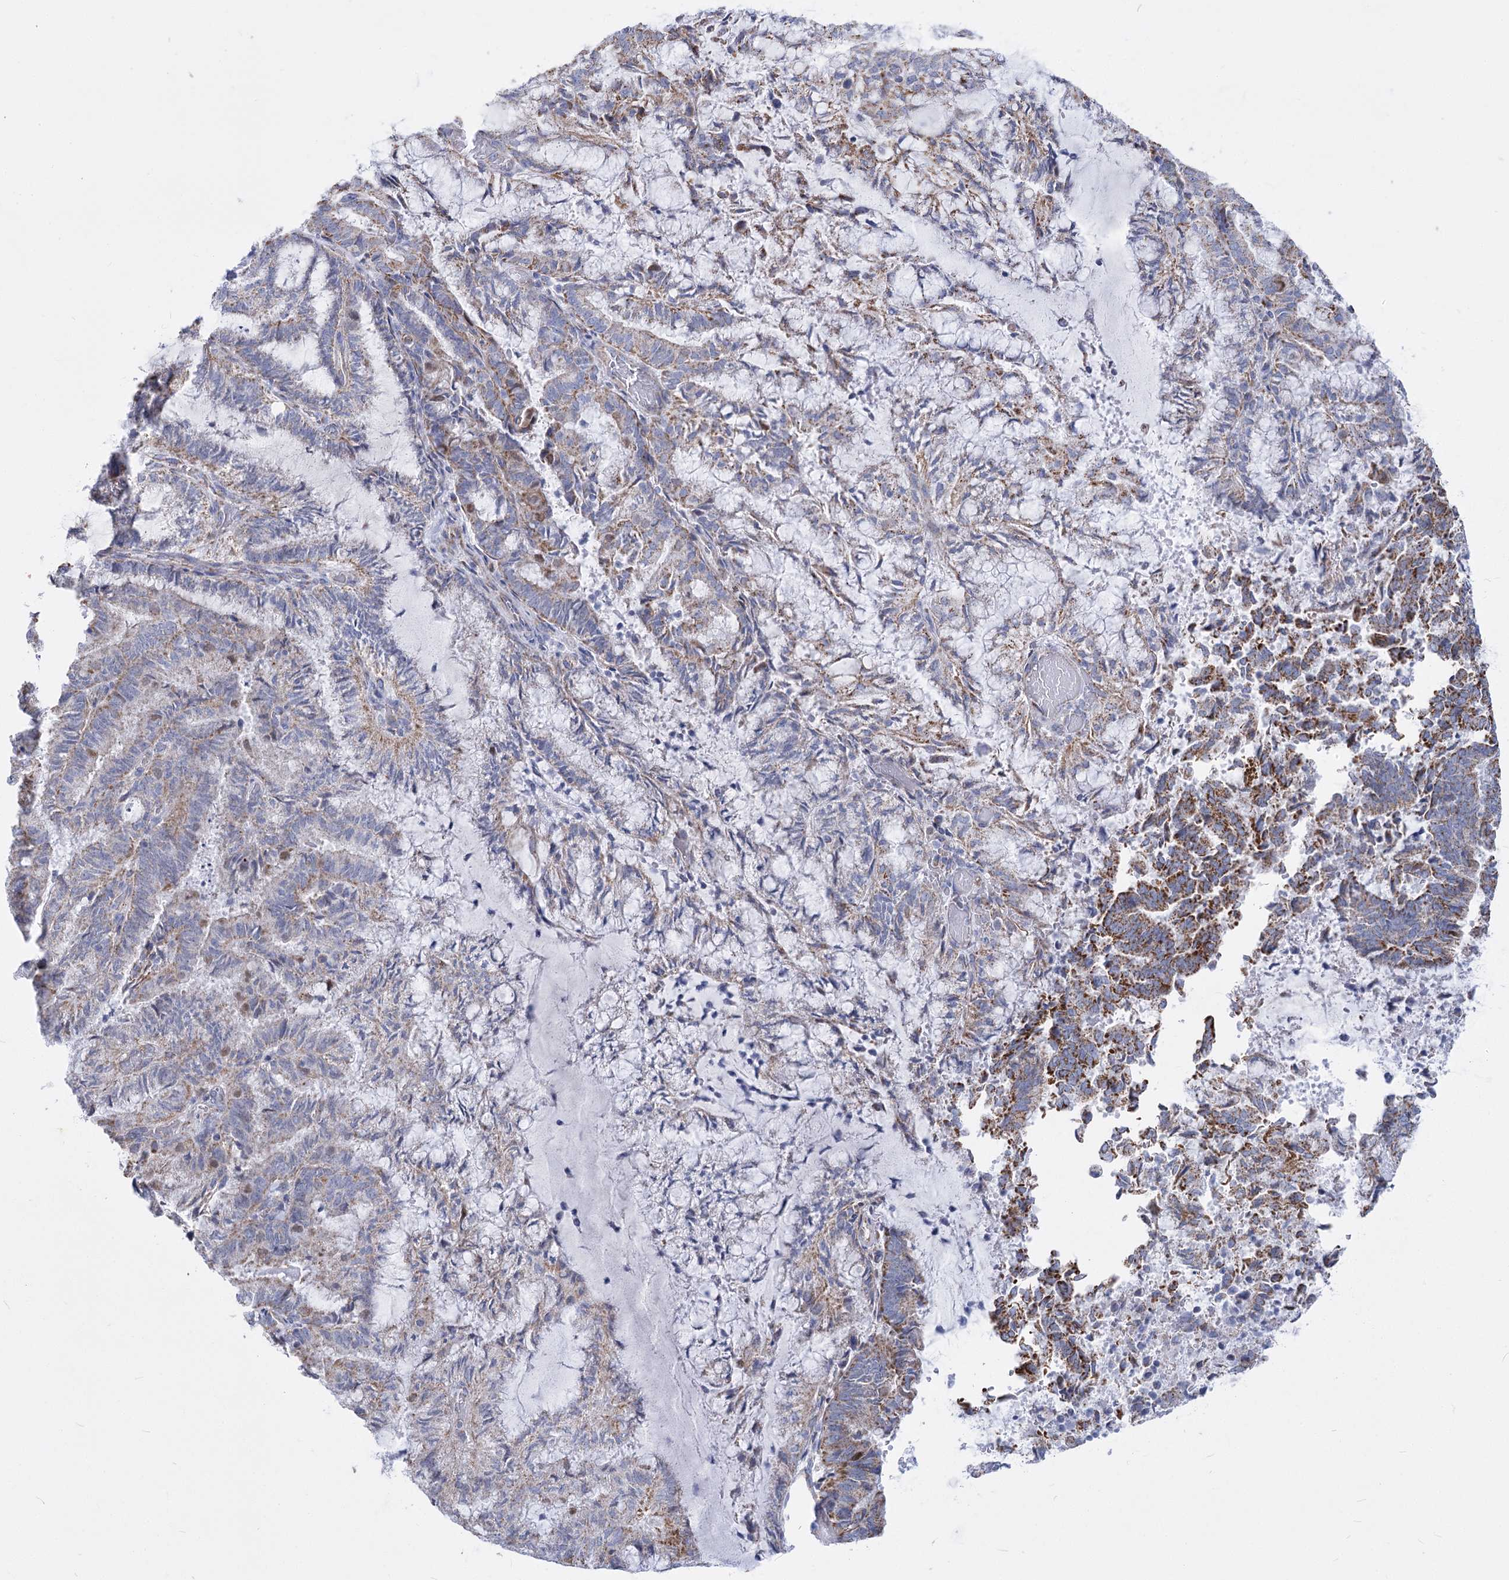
{"staining": {"intensity": "strong", "quantity": "<25%", "location": "cytoplasmic/membranous"}, "tissue": "endometrial cancer", "cell_type": "Tumor cells", "image_type": "cancer", "snomed": [{"axis": "morphology", "description": "Adenocarcinoma, NOS"}, {"axis": "topography", "description": "Endometrium"}], "caption": "Immunohistochemical staining of adenocarcinoma (endometrial) displays medium levels of strong cytoplasmic/membranous protein positivity in about <25% of tumor cells.", "gene": "PDHB", "patient": {"sex": "female", "age": 80}}